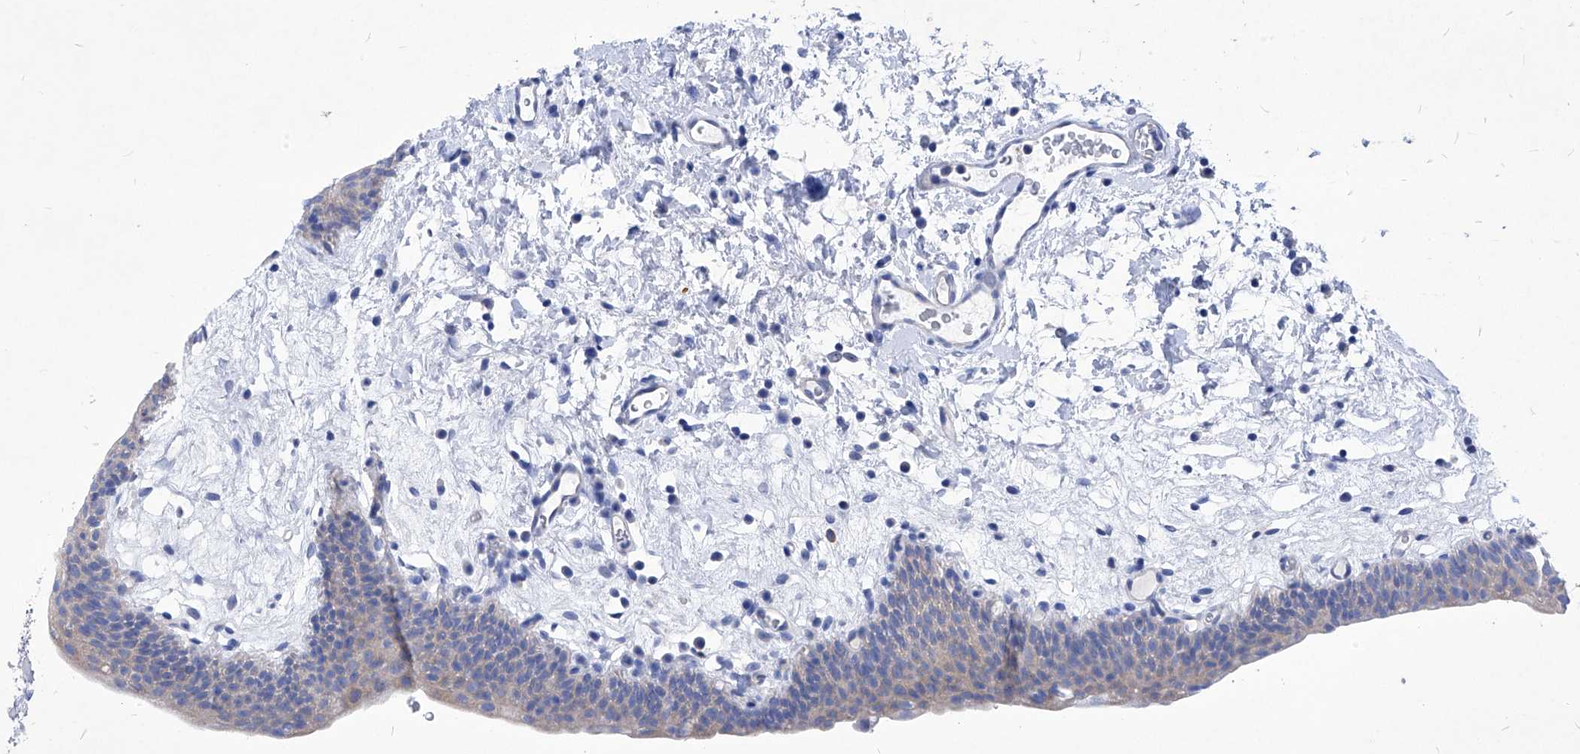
{"staining": {"intensity": "weak", "quantity": "<25%", "location": "cytoplasmic/membranous"}, "tissue": "urinary bladder", "cell_type": "Urothelial cells", "image_type": "normal", "snomed": [{"axis": "morphology", "description": "Normal tissue, NOS"}, {"axis": "topography", "description": "Urinary bladder"}], "caption": "Histopathology image shows no protein expression in urothelial cells of benign urinary bladder. Brightfield microscopy of immunohistochemistry stained with DAB (3,3'-diaminobenzidine) (brown) and hematoxylin (blue), captured at high magnification.", "gene": "XPNPEP1", "patient": {"sex": "male", "age": 83}}